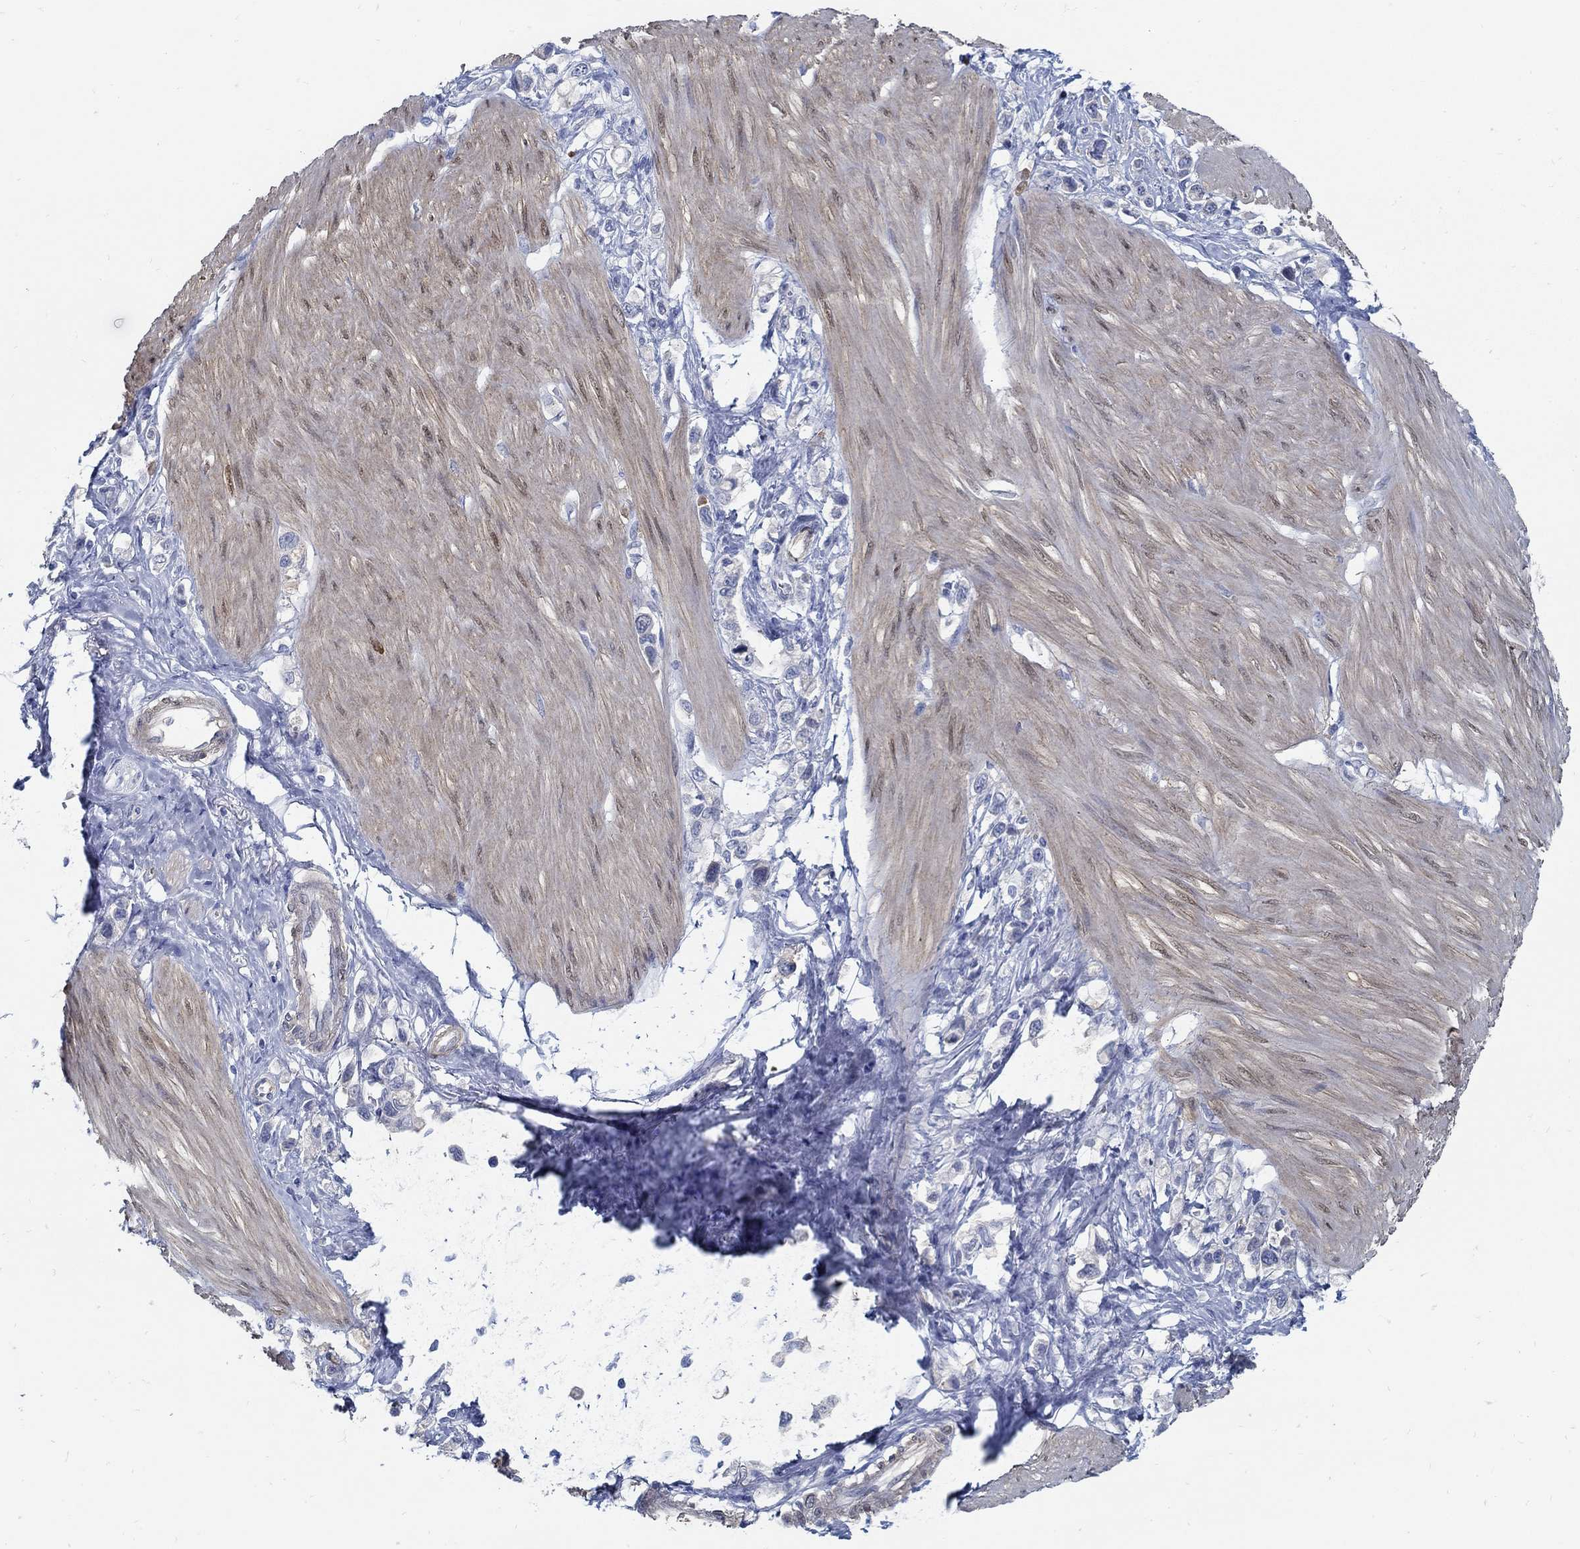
{"staining": {"intensity": "negative", "quantity": "none", "location": "none"}, "tissue": "stomach cancer", "cell_type": "Tumor cells", "image_type": "cancer", "snomed": [{"axis": "morphology", "description": "Normal tissue, NOS"}, {"axis": "morphology", "description": "Adenocarcinoma, NOS"}, {"axis": "morphology", "description": "Adenocarcinoma, High grade"}, {"axis": "topography", "description": "Stomach, upper"}, {"axis": "topography", "description": "Stomach"}], "caption": "High magnification brightfield microscopy of stomach adenocarcinoma stained with DAB (brown) and counterstained with hematoxylin (blue): tumor cells show no significant expression.", "gene": "C15orf39", "patient": {"sex": "female", "age": 65}}